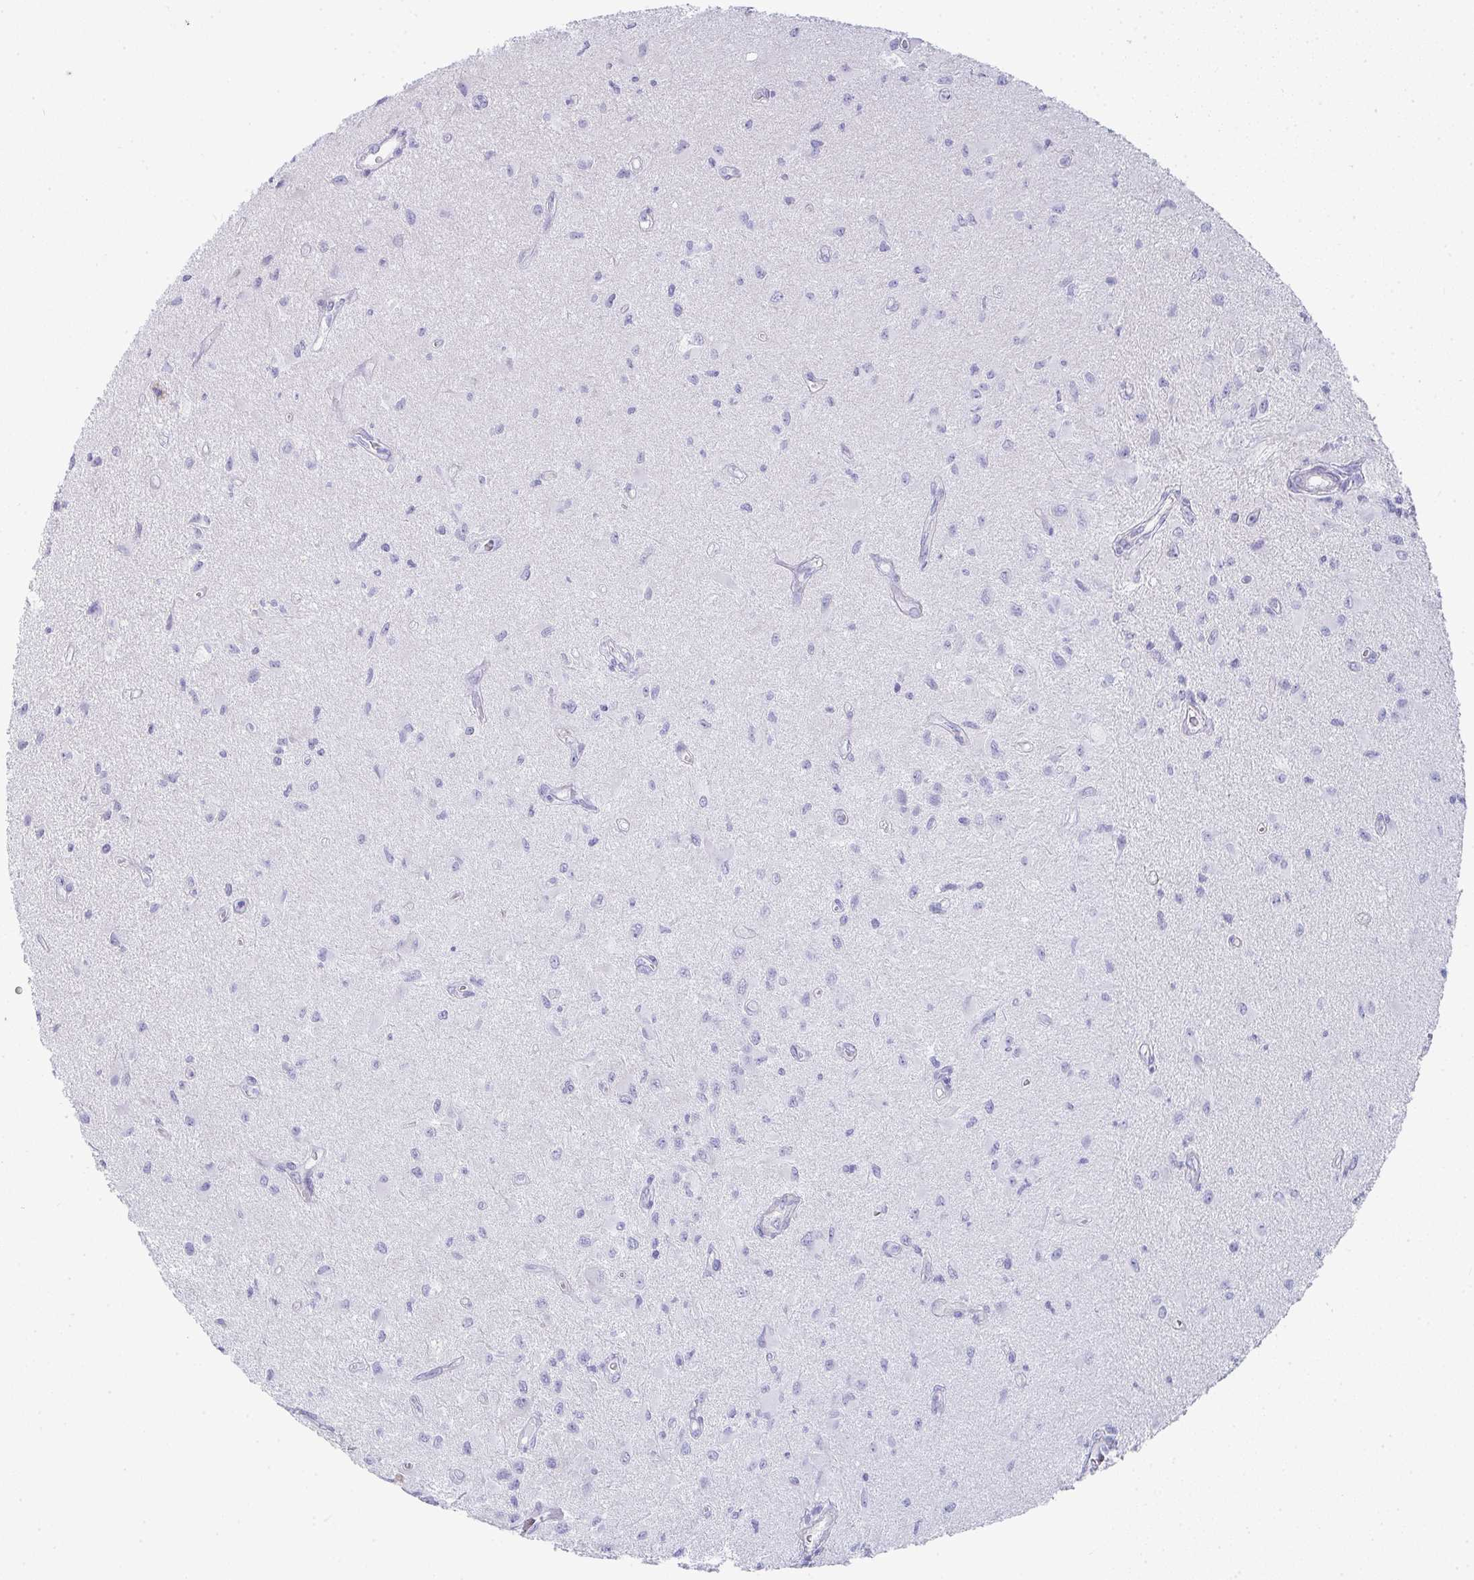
{"staining": {"intensity": "negative", "quantity": "none", "location": "none"}, "tissue": "glioma", "cell_type": "Tumor cells", "image_type": "cancer", "snomed": [{"axis": "morphology", "description": "Glioma, malignant, High grade"}, {"axis": "topography", "description": "Brain"}], "caption": "Immunohistochemistry (IHC) of human malignant high-grade glioma demonstrates no expression in tumor cells.", "gene": "PRND", "patient": {"sex": "male", "age": 67}}